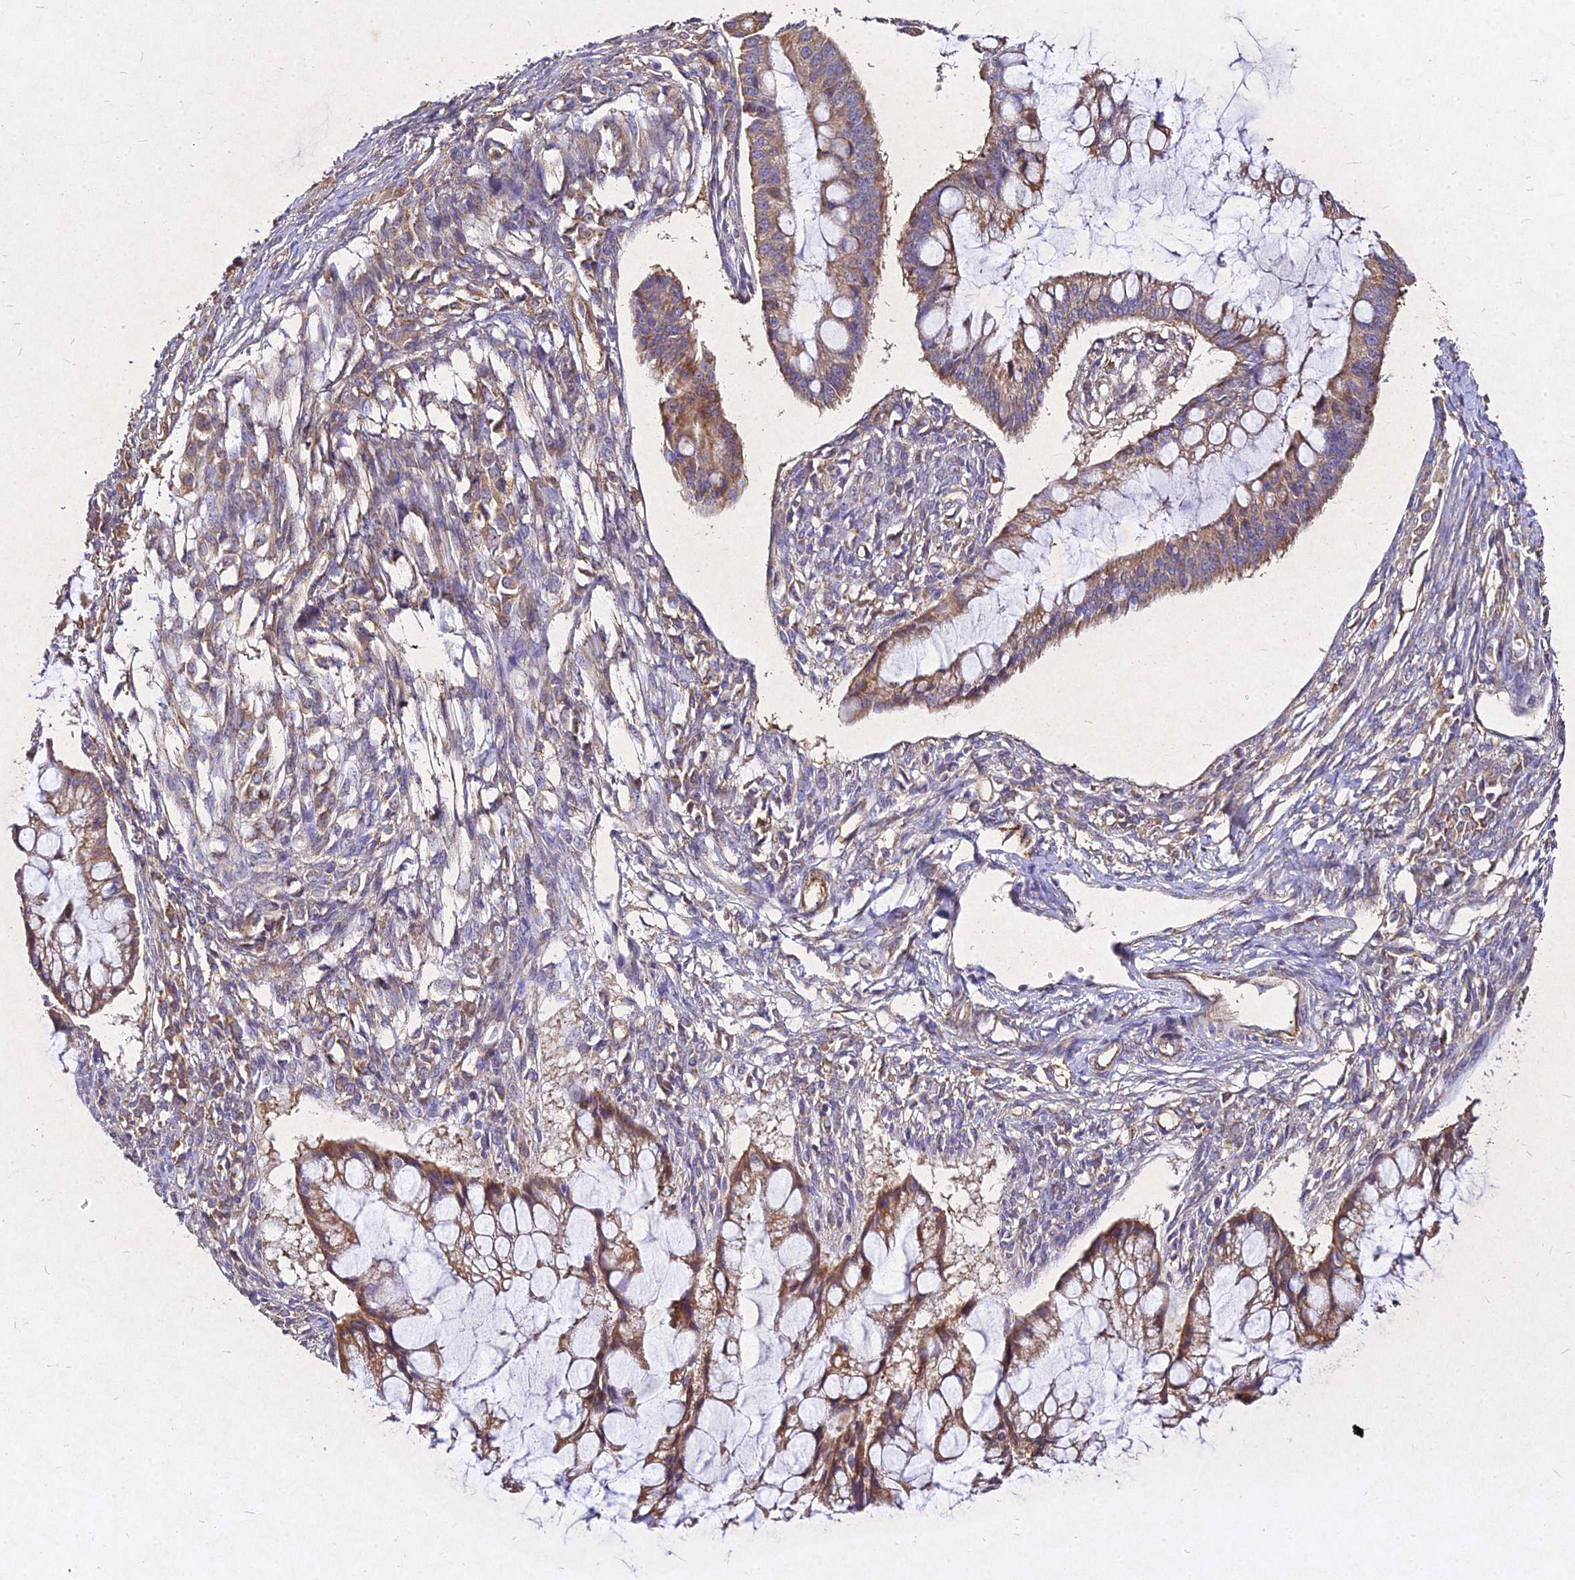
{"staining": {"intensity": "moderate", "quantity": ">75%", "location": "cytoplasmic/membranous"}, "tissue": "ovarian cancer", "cell_type": "Tumor cells", "image_type": "cancer", "snomed": [{"axis": "morphology", "description": "Cystadenocarcinoma, mucinous, NOS"}, {"axis": "topography", "description": "Ovary"}], "caption": "This is a photomicrograph of immunohistochemistry (IHC) staining of ovarian cancer, which shows moderate staining in the cytoplasmic/membranous of tumor cells.", "gene": "SKA1", "patient": {"sex": "female", "age": 73}}